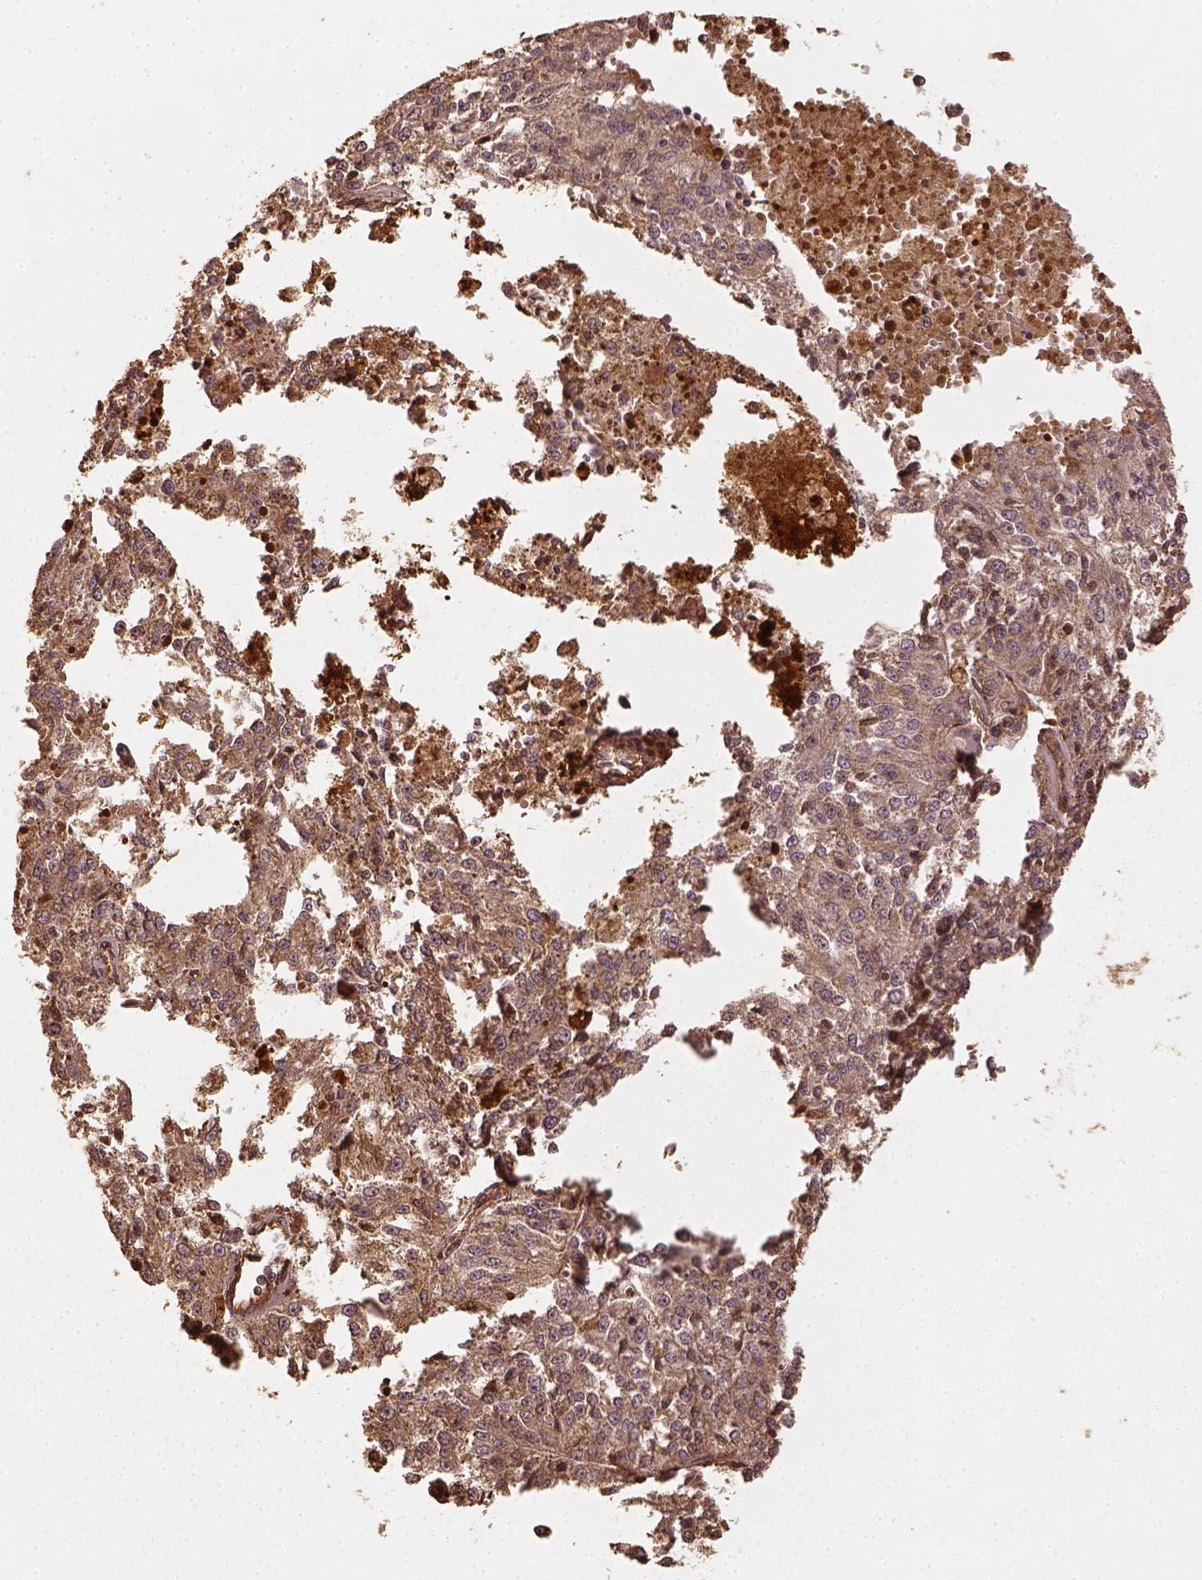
{"staining": {"intensity": "weak", "quantity": "25%-75%", "location": "cytoplasmic/membranous"}, "tissue": "melanoma", "cell_type": "Tumor cells", "image_type": "cancer", "snomed": [{"axis": "morphology", "description": "Malignant melanoma, Metastatic site"}, {"axis": "topography", "description": "Lymph node"}], "caption": "Immunohistochemical staining of malignant melanoma (metastatic site) reveals weak cytoplasmic/membranous protein positivity in approximately 25%-75% of tumor cells.", "gene": "VEGFA", "patient": {"sex": "female", "age": 64}}